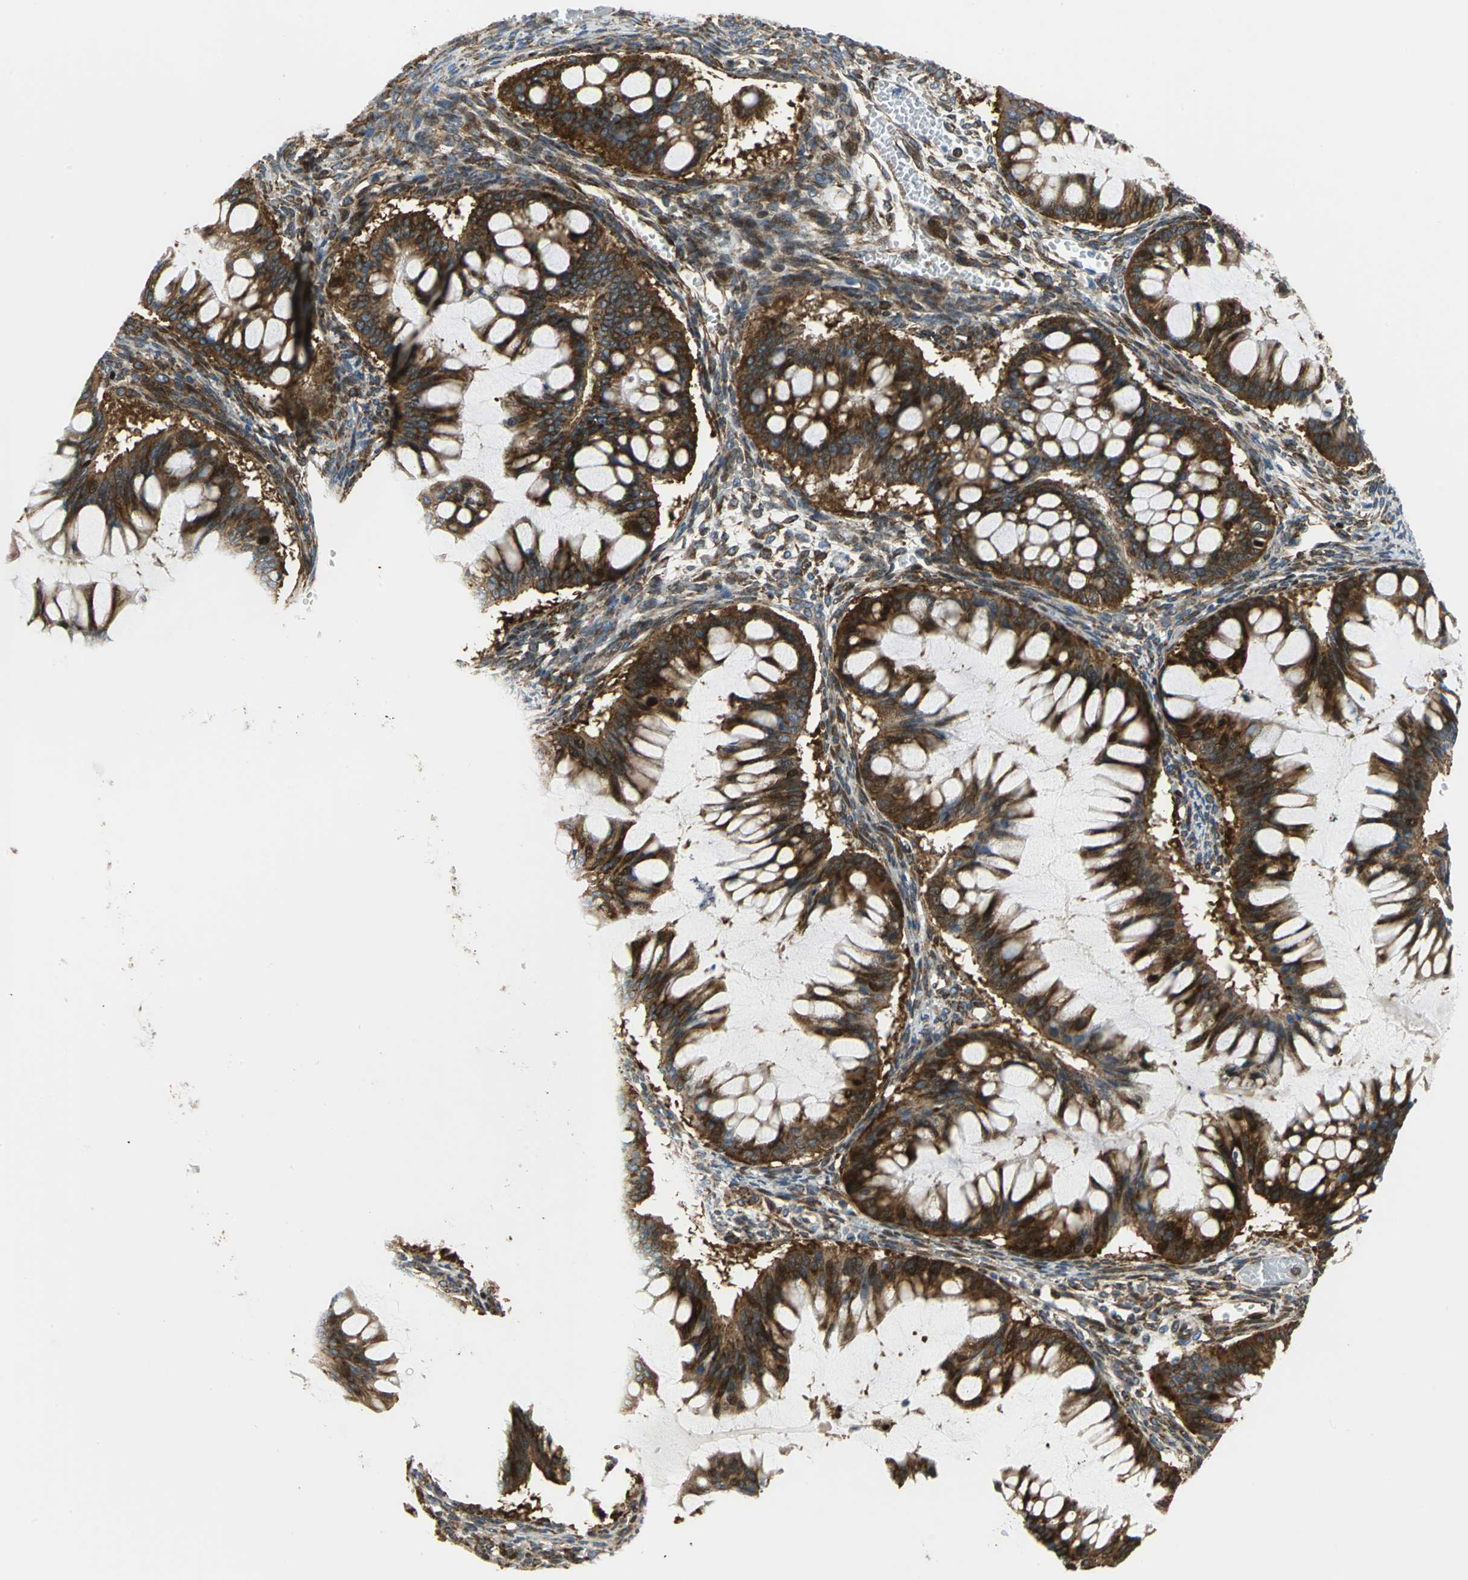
{"staining": {"intensity": "strong", "quantity": ">75%", "location": "cytoplasmic/membranous,nuclear"}, "tissue": "ovarian cancer", "cell_type": "Tumor cells", "image_type": "cancer", "snomed": [{"axis": "morphology", "description": "Cystadenocarcinoma, mucinous, NOS"}, {"axis": "topography", "description": "Ovary"}], "caption": "Protein expression analysis of ovarian cancer displays strong cytoplasmic/membranous and nuclear staining in approximately >75% of tumor cells. (brown staining indicates protein expression, while blue staining denotes nuclei).", "gene": "YBX1", "patient": {"sex": "female", "age": 73}}